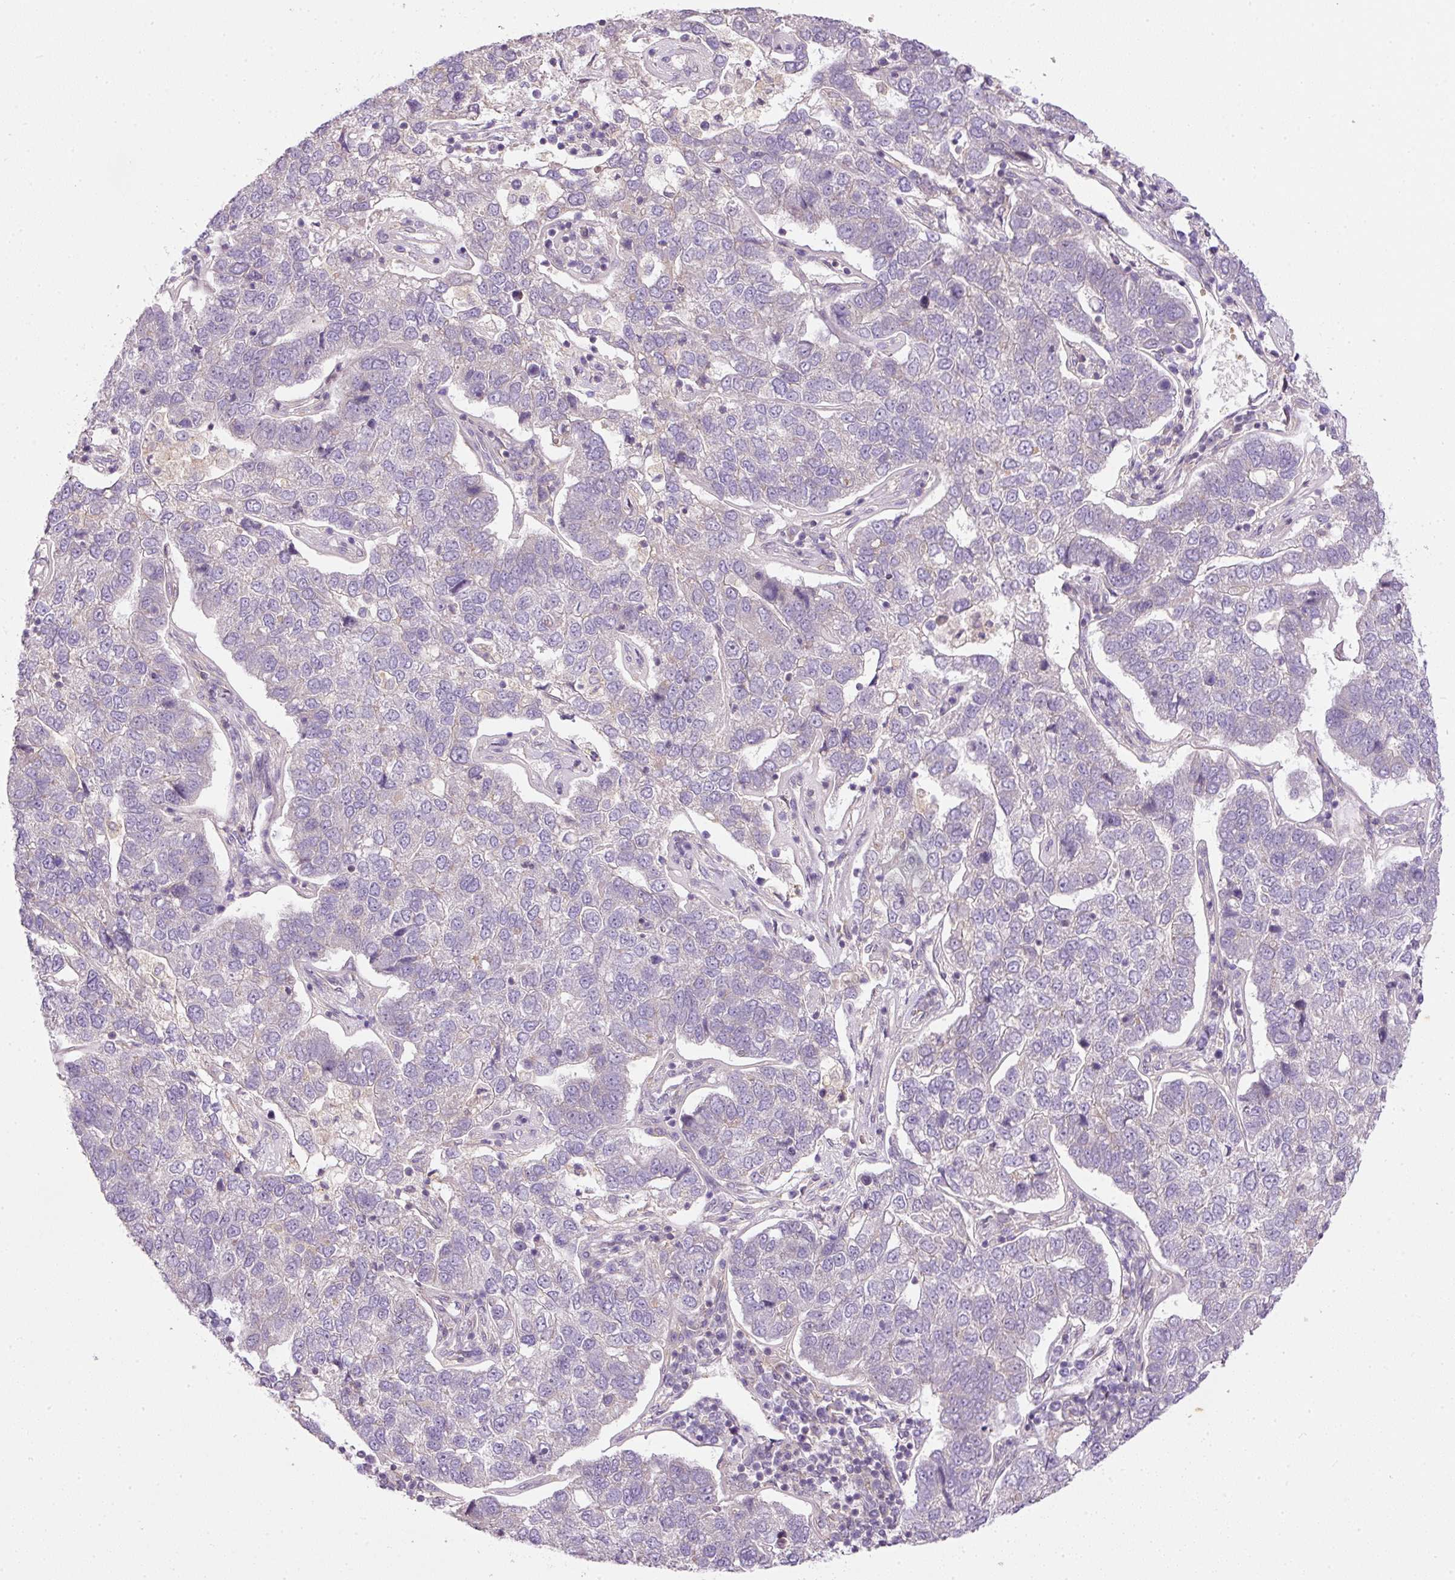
{"staining": {"intensity": "negative", "quantity": "none", "location": "none"}, "tissue": "pancreatic cancer", "cell_type": "Tumor cells", "image_type": "cancer", "snomed": [{"axis": "morphology", "description": "Adenocarcinoma, NOS"}, {"axis": "topography", "description": "Pancreas"}], "caption": "High magnification brightfield microscopy of pancreatic cancer (adenocarcinoma) stained with DAB (brown) and counterstained with hematoxylin (blue): tumor cells show no significant staining.", "gene": "TBC1D2B", "patient": {"sex": "female", "age": 61}}